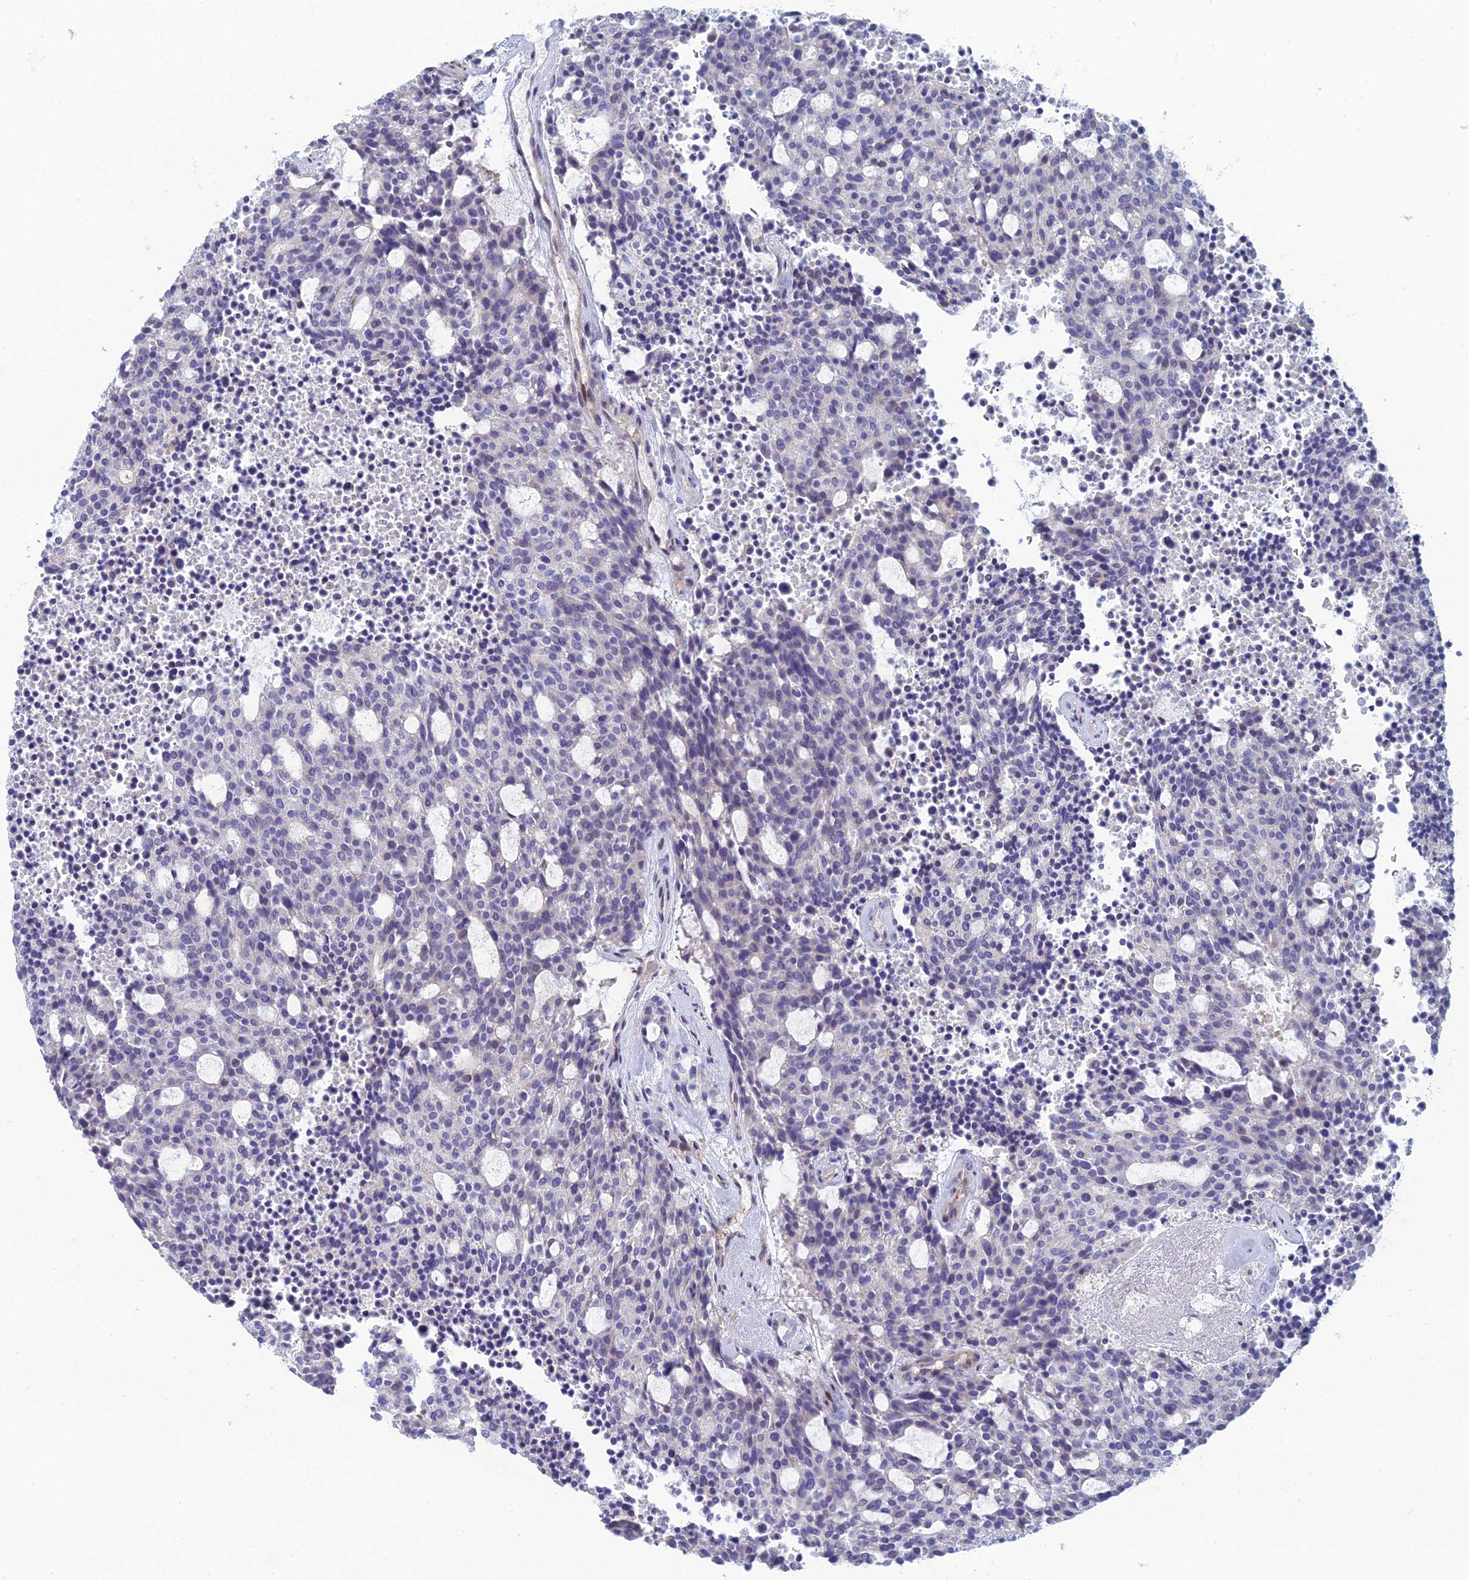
{"staining": {"intensity": "negative", "quantity": "none", "location": "none"}, "tissue": "carcinoid", "cell_type": "Tumor cells", "image_type": "cancer", "snomed": [{"axis": "morphology", "description": "Carcinoid, malignant, NOS"}, {"axis": "topography", "description": "Pancreas"}], "caption": "This is an IHC micrograph of carcinoid. There is no positivity in tumor cells.", "gene": "C15orf62", "patient": {"sex": "female", "age": 54}}